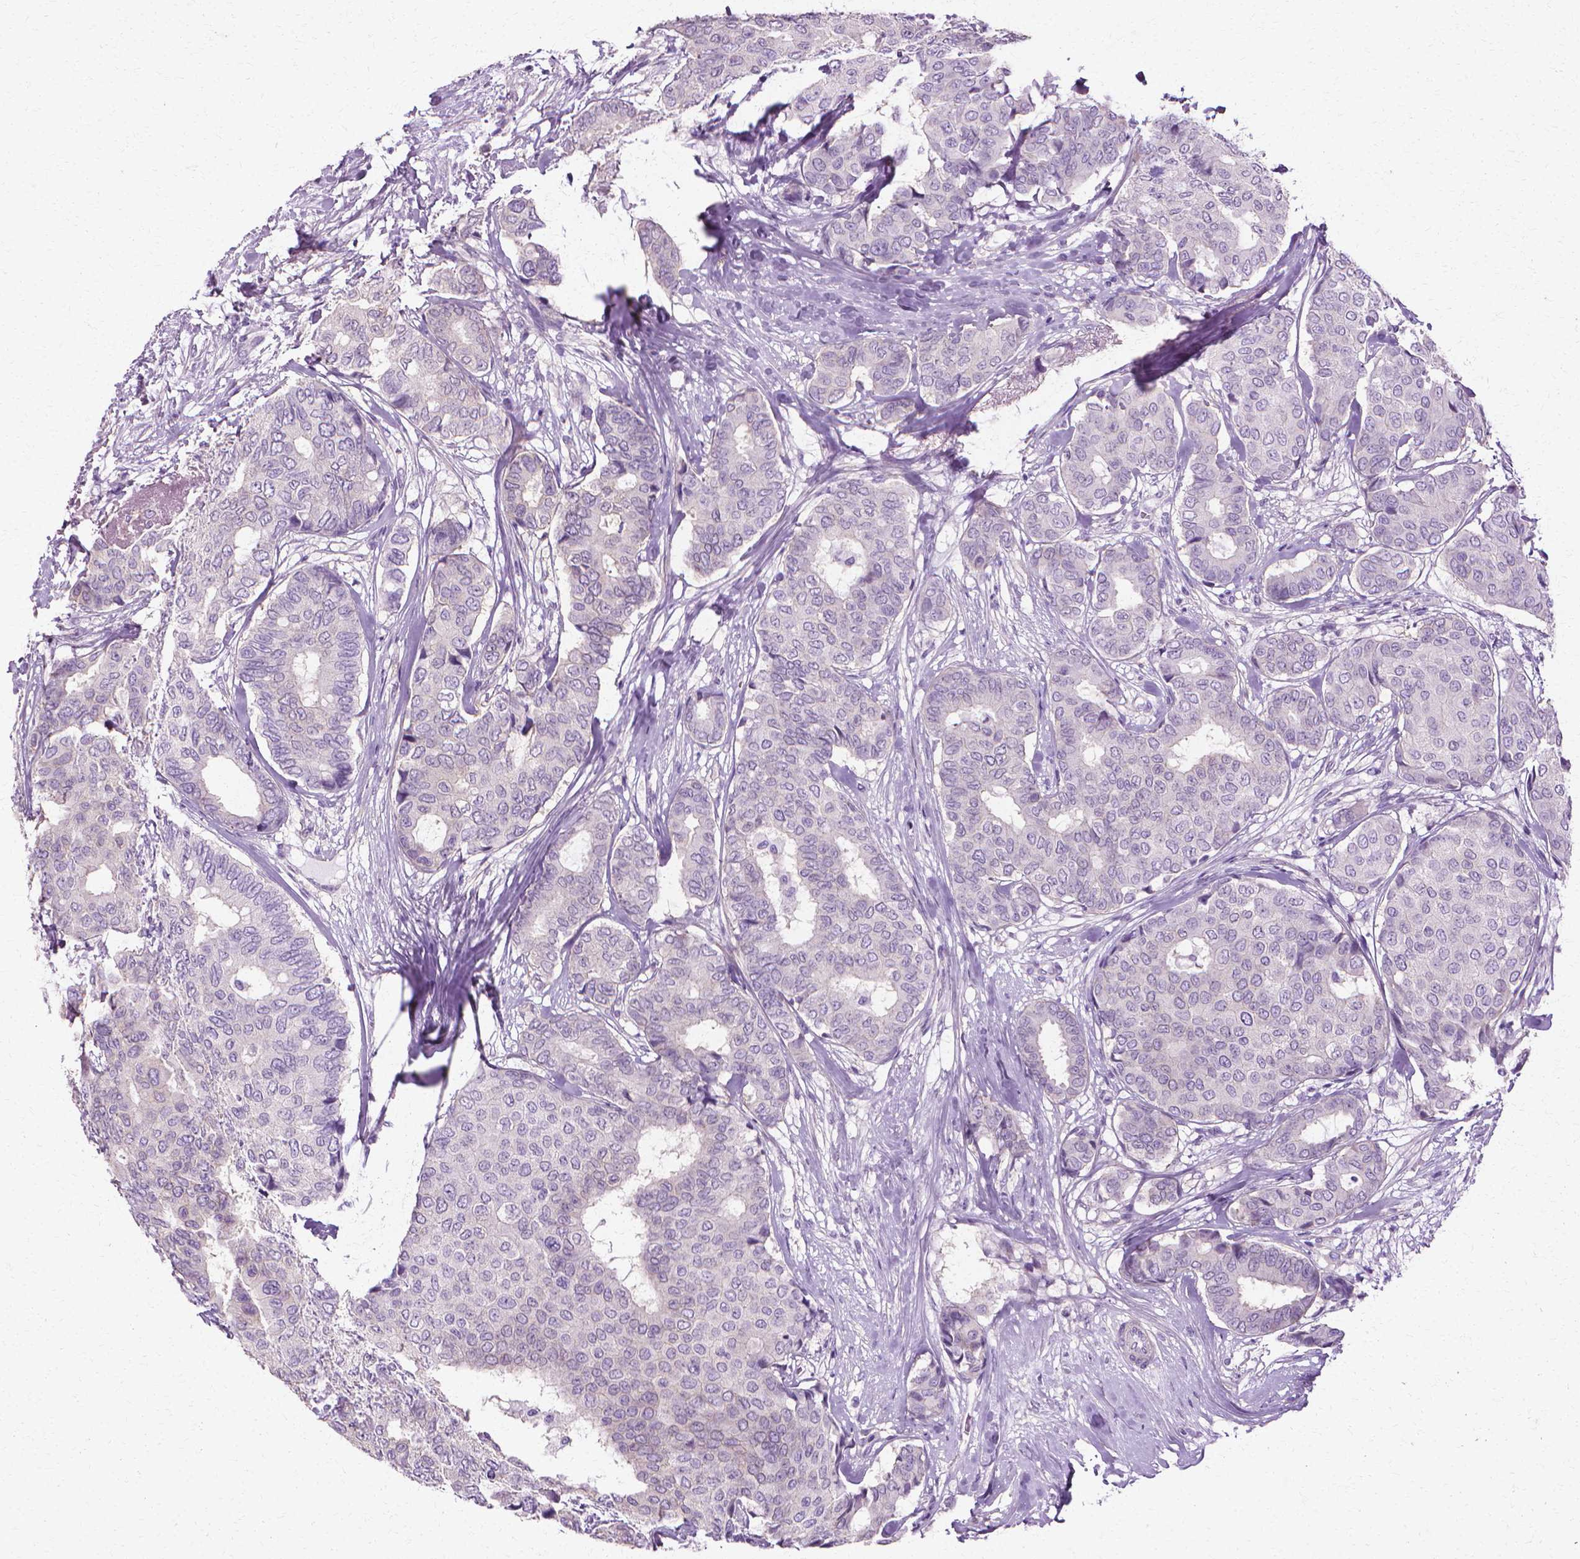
{"staining": {"intensity": "negative", "quantity": "none", "location": "none"}, "tissue": "breast cancer", "cell_type": "Tumor cells", "image_type": "cancer", "snomed": [{"axis": "morphology", "description": "Duct carcinoma"}, {"axis": "topography", "description": "Breast"}], "caption": "The micrograph displays no staining of tumor cells in breast cancer.", "gene": "CFAP157", "patient": {"sex": "female", "age": 75}}